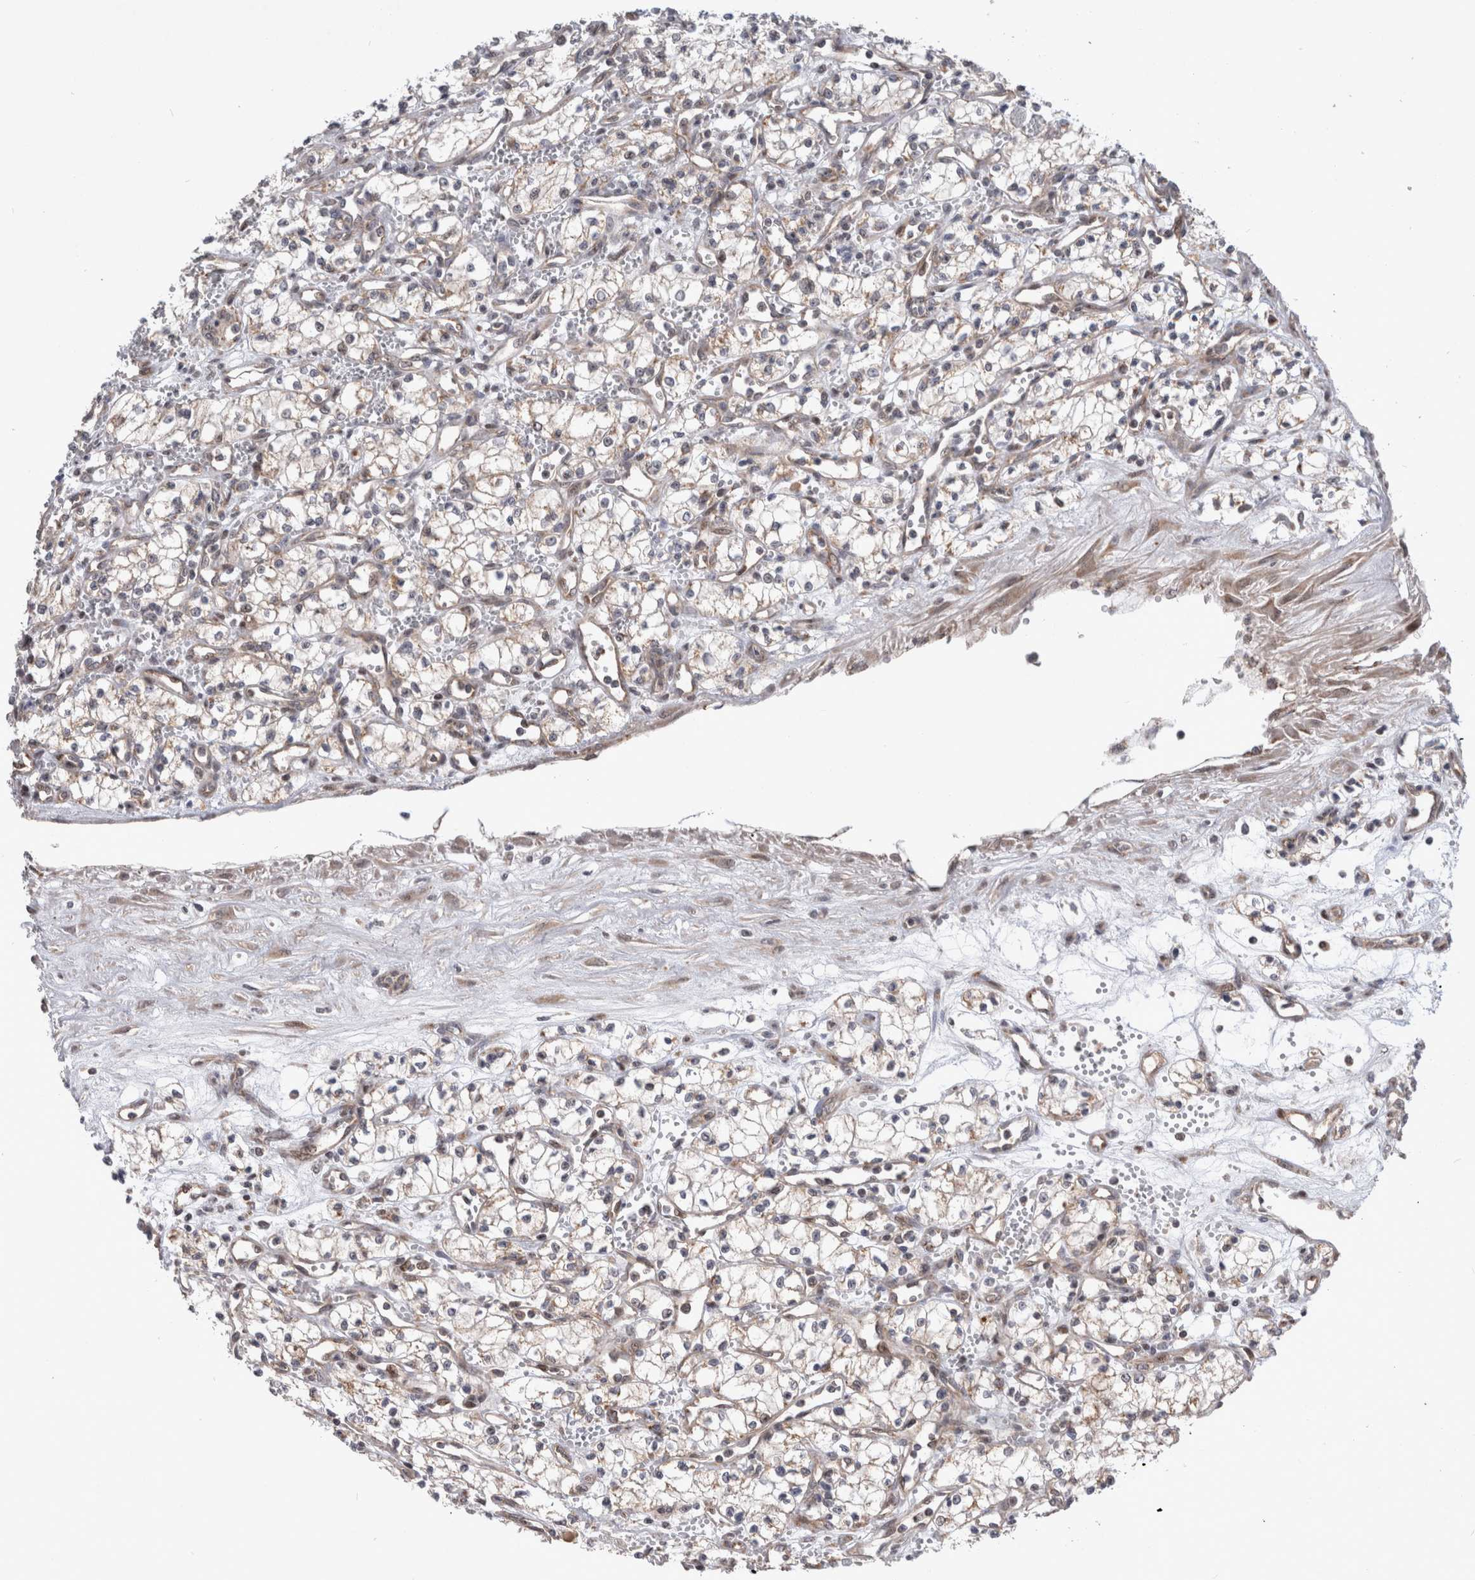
{"staining": {"intensity": "weak", "quantity": "25%-75%", "location": "cytoplasmic/membranous,nuclear"}, "tissue": "renal cancer", "cell_type": "Tumor cells", "image_type": "cancer", "snomed": [{"axis": "morphology", "description": "Adenocarcinoma, NOS"}, {"axis": "topography", "description": "Kidney"}], "caption": "Immunohistochemical staining of renal adenocarcinoma reveals weak cytoplasmic/membranous and nuclear protein expression in approximately 25%-75% of tumor cells.", "gene": "MRPL37", "patient": {"sex": "male", "age": 59}}